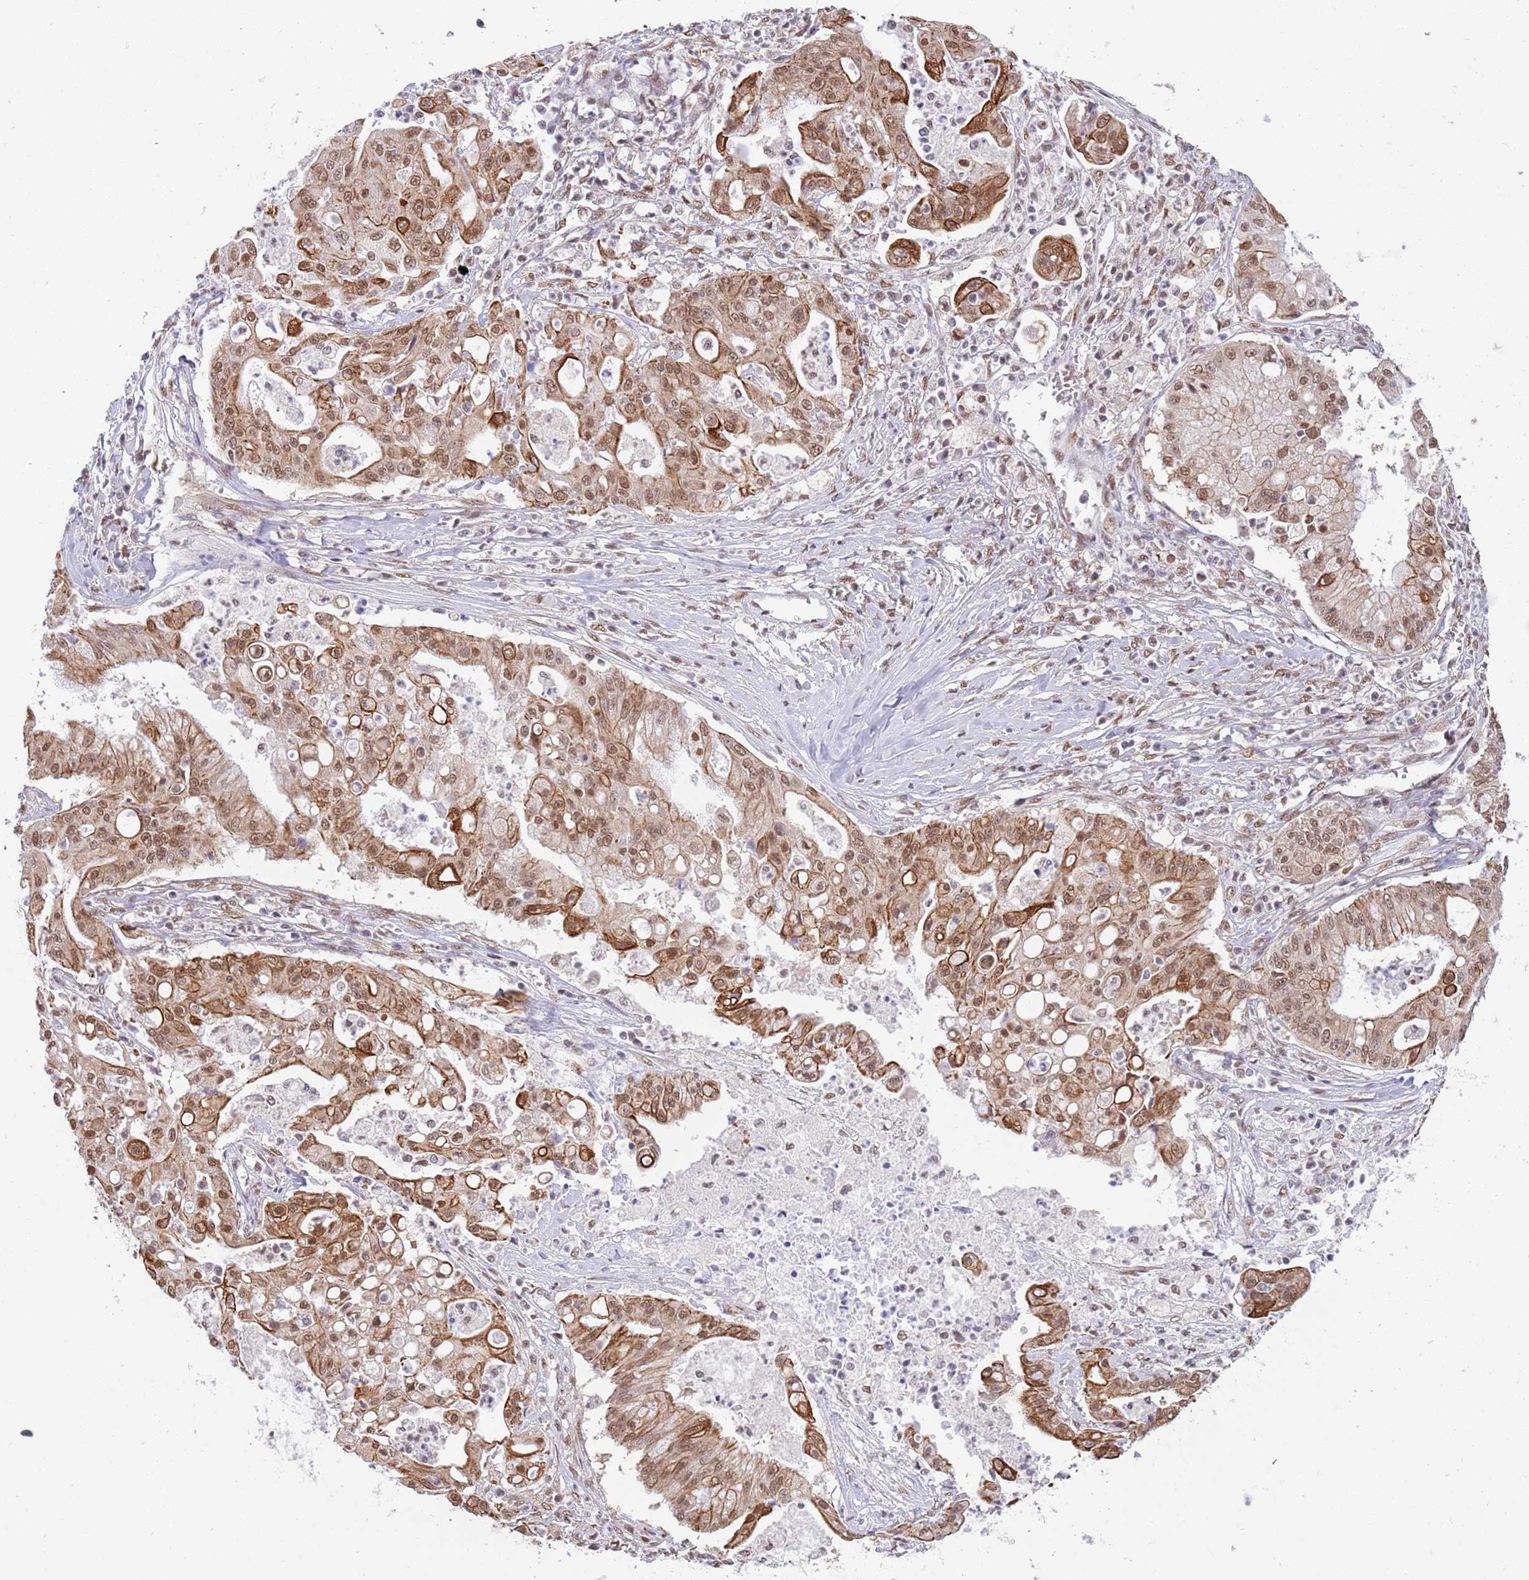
{"staining": {"intensity": "moderate", "quantity": ">75%", "location": "cytoplasmic/membranous,nuclear"}, "tissue": "ovarian cancer", "cell_type": "Tumor cells", "image_type": "cancer", "snomed": [{"axis": "morphology", "description": "Cystadenocarcinoma, mucinous, NOS"}, {"axis": "topography", "description": "Ovary"}], "caption": "Ovarian cancer stained with a protein marker exhibits moderate staining in tumor cells.", "gene": "TRIM32", "patient": {"sex": "female", "age": 70}}